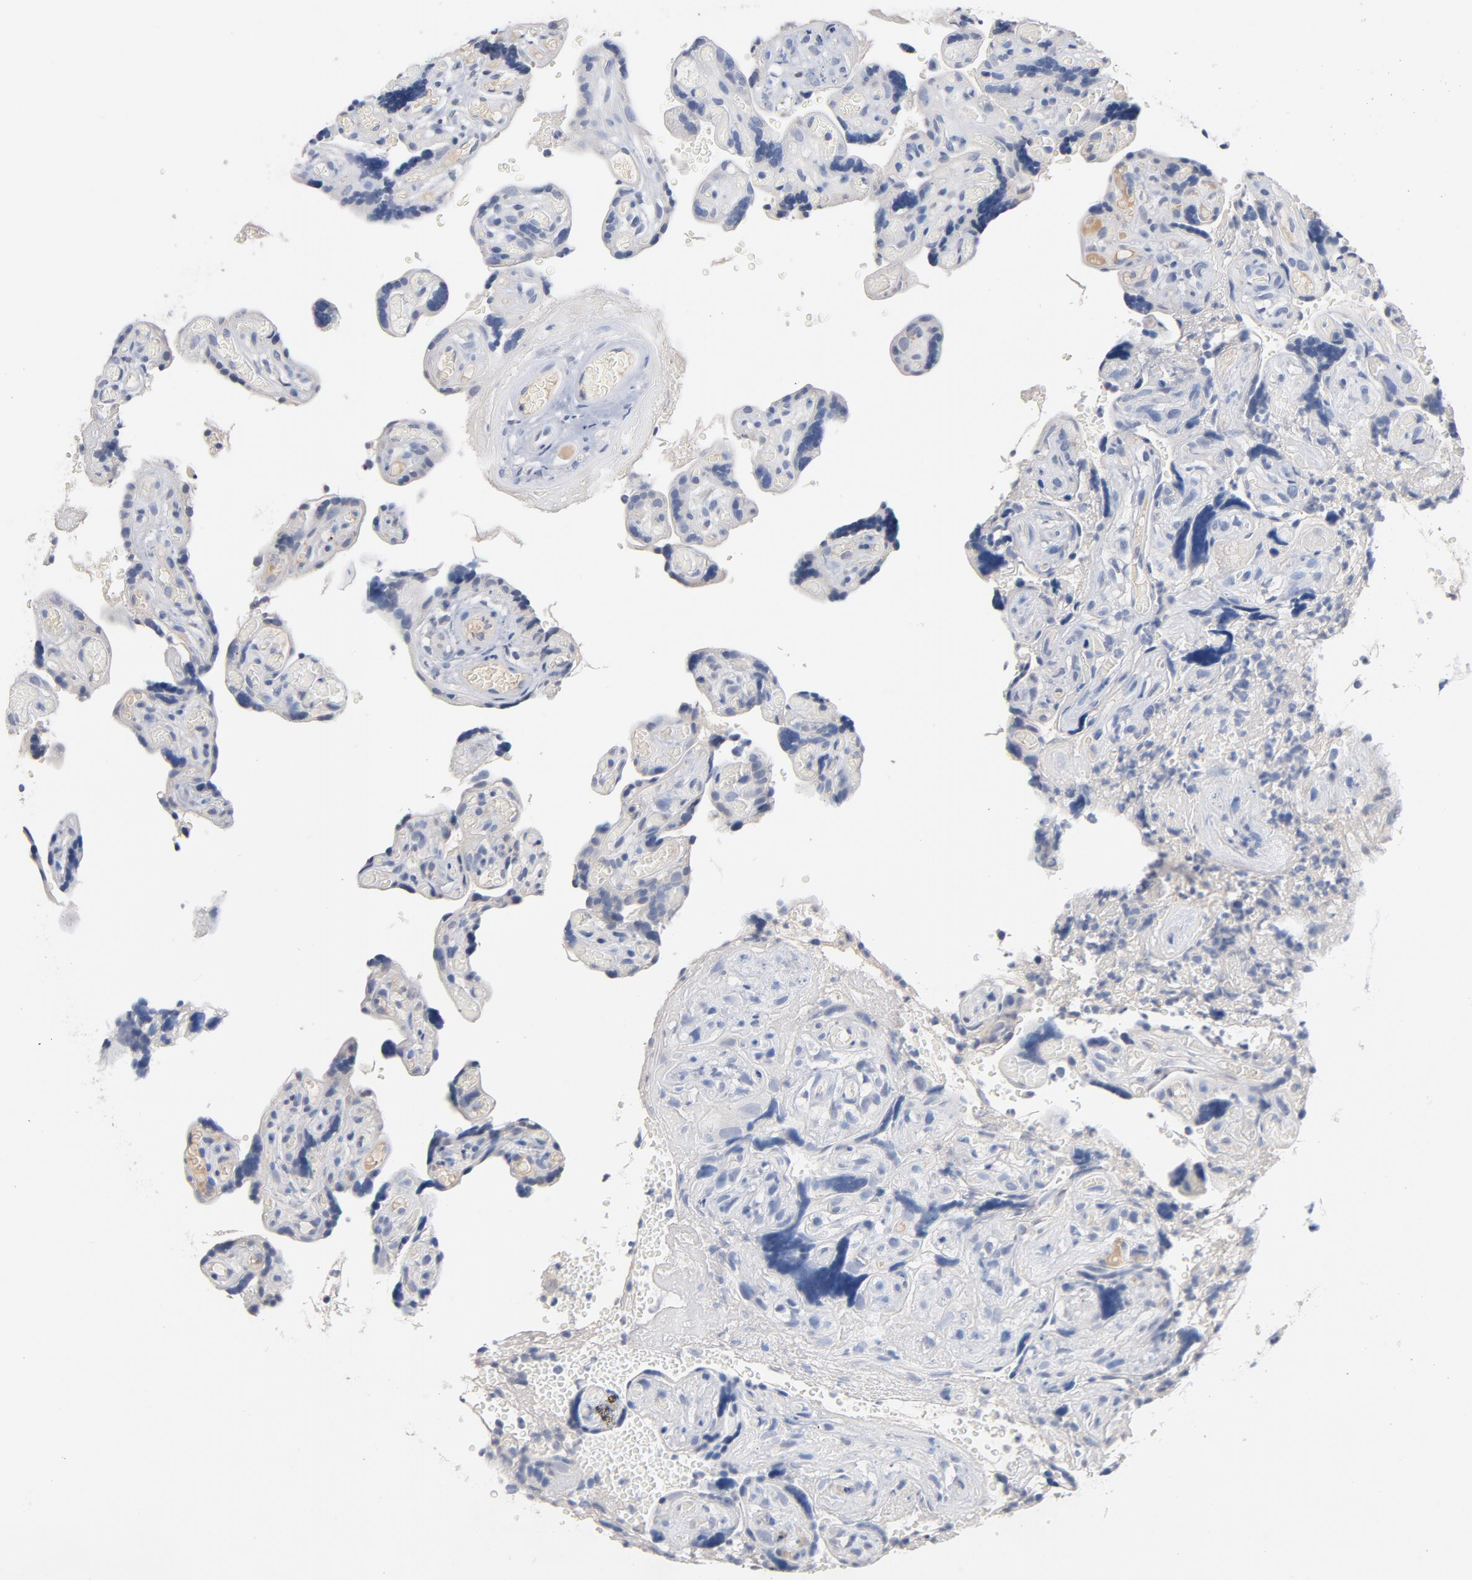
{"staining": {"intensity": "weak", "quantity": "<25%", "location": "cytoplasmic/membranous"}, "tissue": "placenta", "cell_type": "Decidual cells", "image_type": "normal", "snomed": [{"axis": "morphology", "description": "Normal tissue, NOS"}, {"axis": "topography", "description": "Placenta"}], "caption": "The micrograph reveals no significant positivity in decidual cells of placenta.", "gene": "ZCCHC13", "patient": {"sex": "female", "age": 30}}